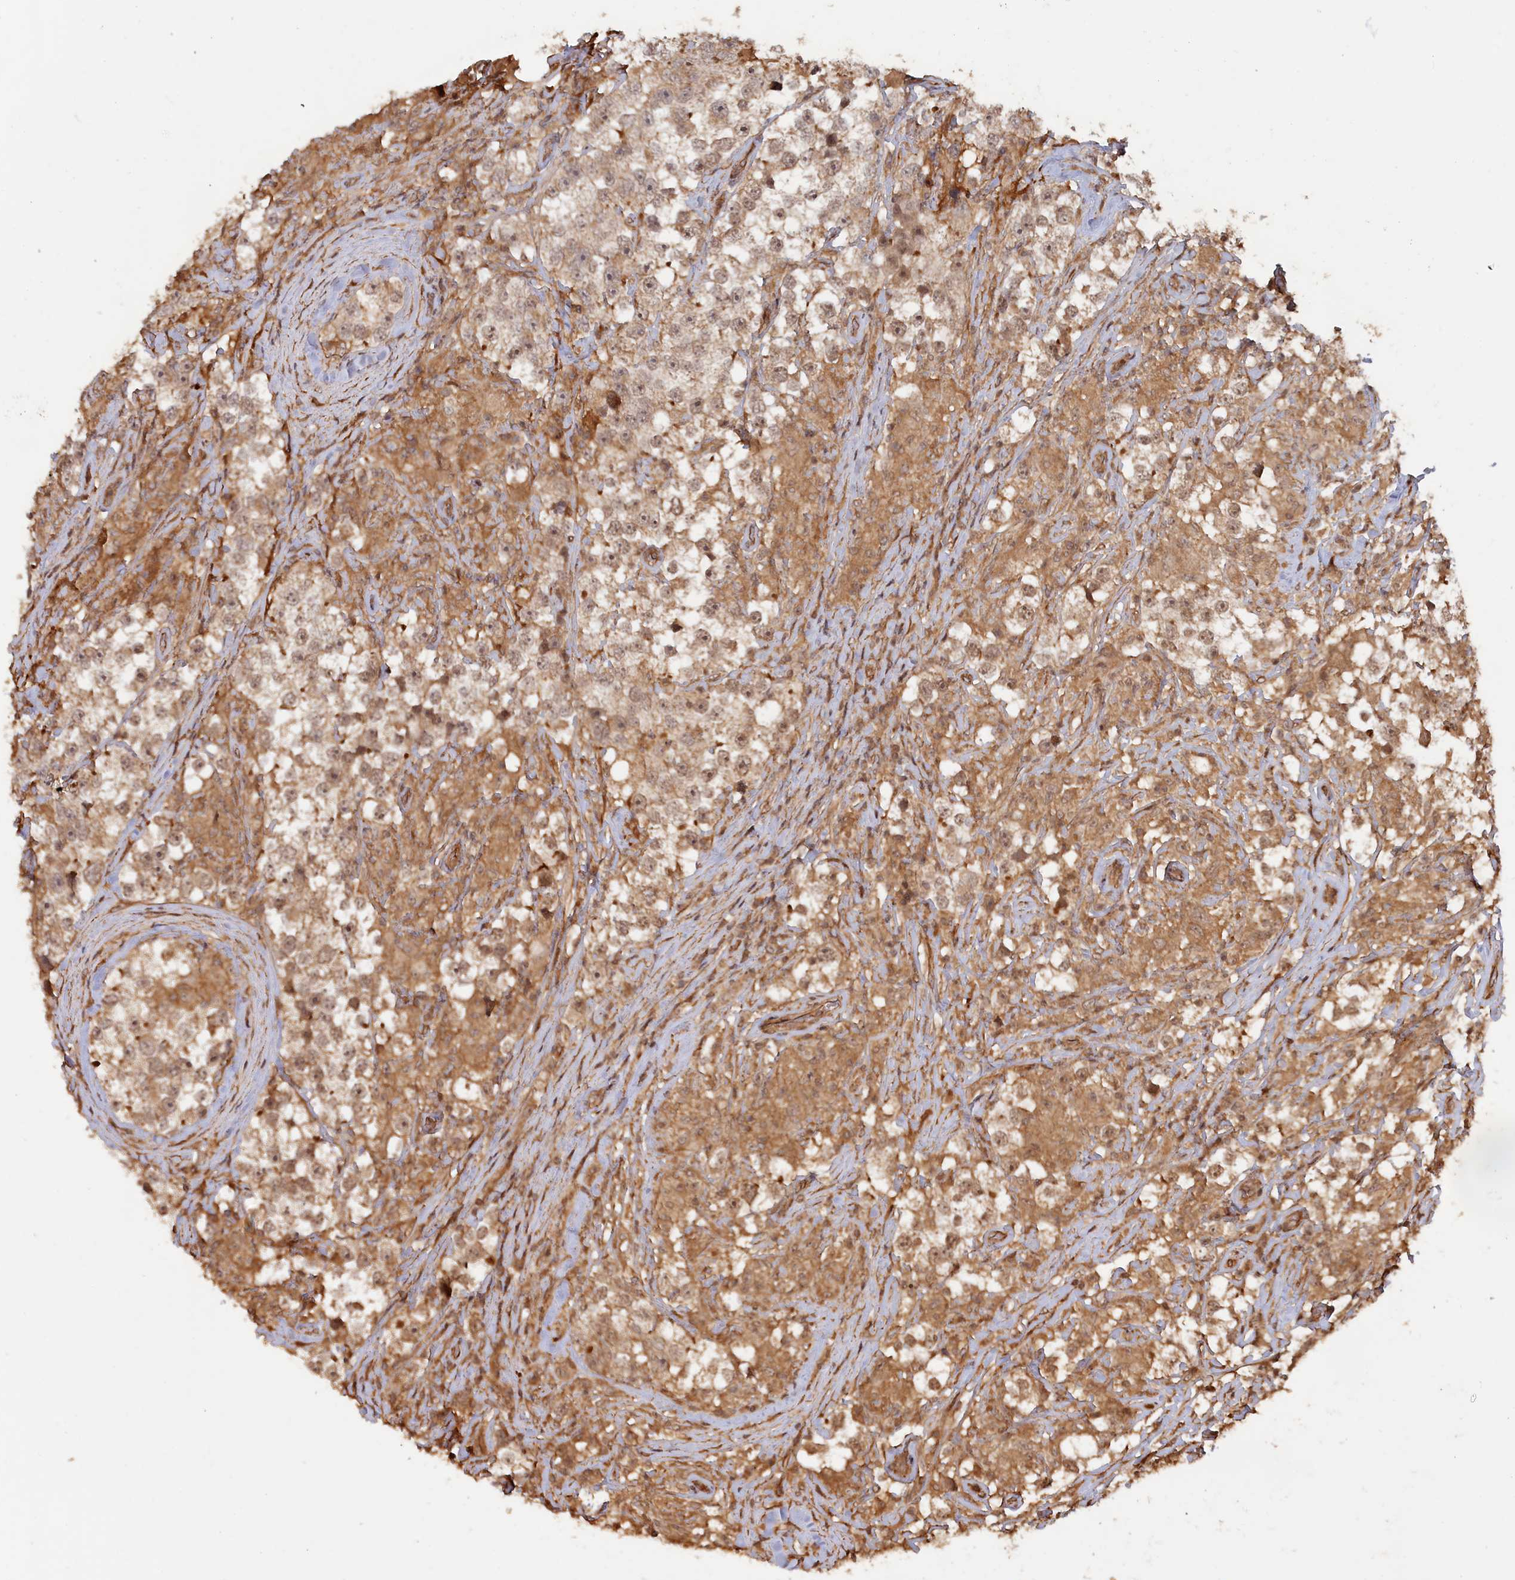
{"staining": {"intensity": "weak", "quantity": "25%-75%", "location": "cytoplasmic/membranous"}, "tissue": "testis cancer", "cell_type": "Tumor cells", "image_type": "cancer", "snomed": [{"axis": "morphology", "description": "Seminoma, NOS"}, {"axis": "topography", "description": "Testis"}], "caption": "IHC staining of seminoma (testis), which exhibits low levels of weak cytoplasmic/membranous positivity in about 25%-75% of tumor cells indicating weak cytoplasmic/membranous protein expression. The staining was performed using DAB (brown) for protein detection and nuclei were counterstained in hematoxylin (blue).", "gene": "CCDC174", "patient": {"sex": "male", "age": 46}}